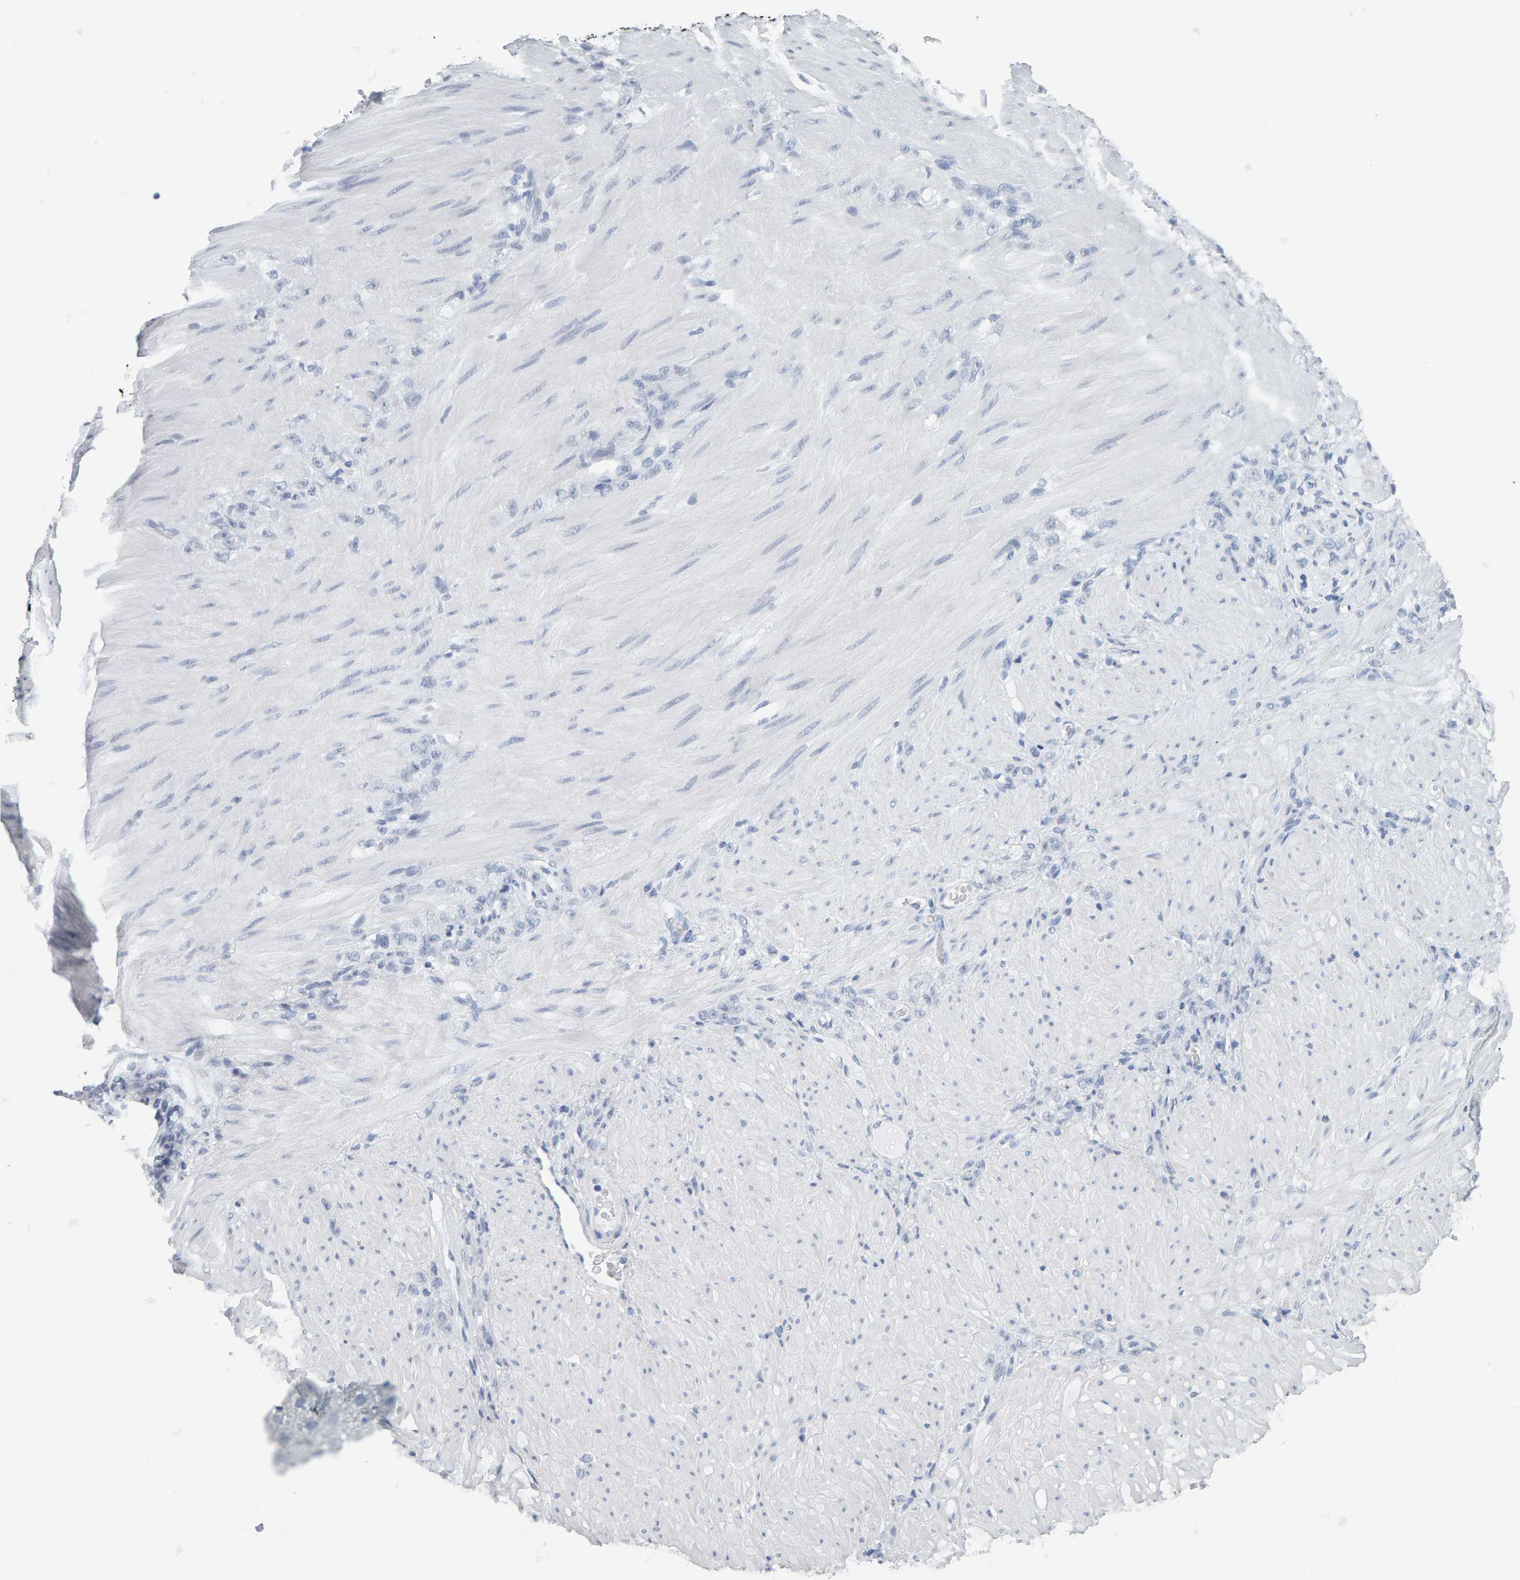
{"staining": {"intensity": "negative", "quantity": "none", "location": "none"}, "tissue": "stomach cancer", "cell_type": "Tumor cells", "image_type": "cancer", "snomed": [{"axis": "morphology", "description": "Normal tissue, NOS"}, {"axis": "morphology", "description": "Adenocarcinoma, NOS"}, {"axis": "topography", "description": "Stomach"}], "caption": "IHC photomicrograph of human stomach cancer (adenocarcinoma) stained for a protein (brown), which shows no expression in tumor cells. Nuclei are stained in blue.", "gene": "SPACA3", "patient": {"sex": "male", "age": 82}}